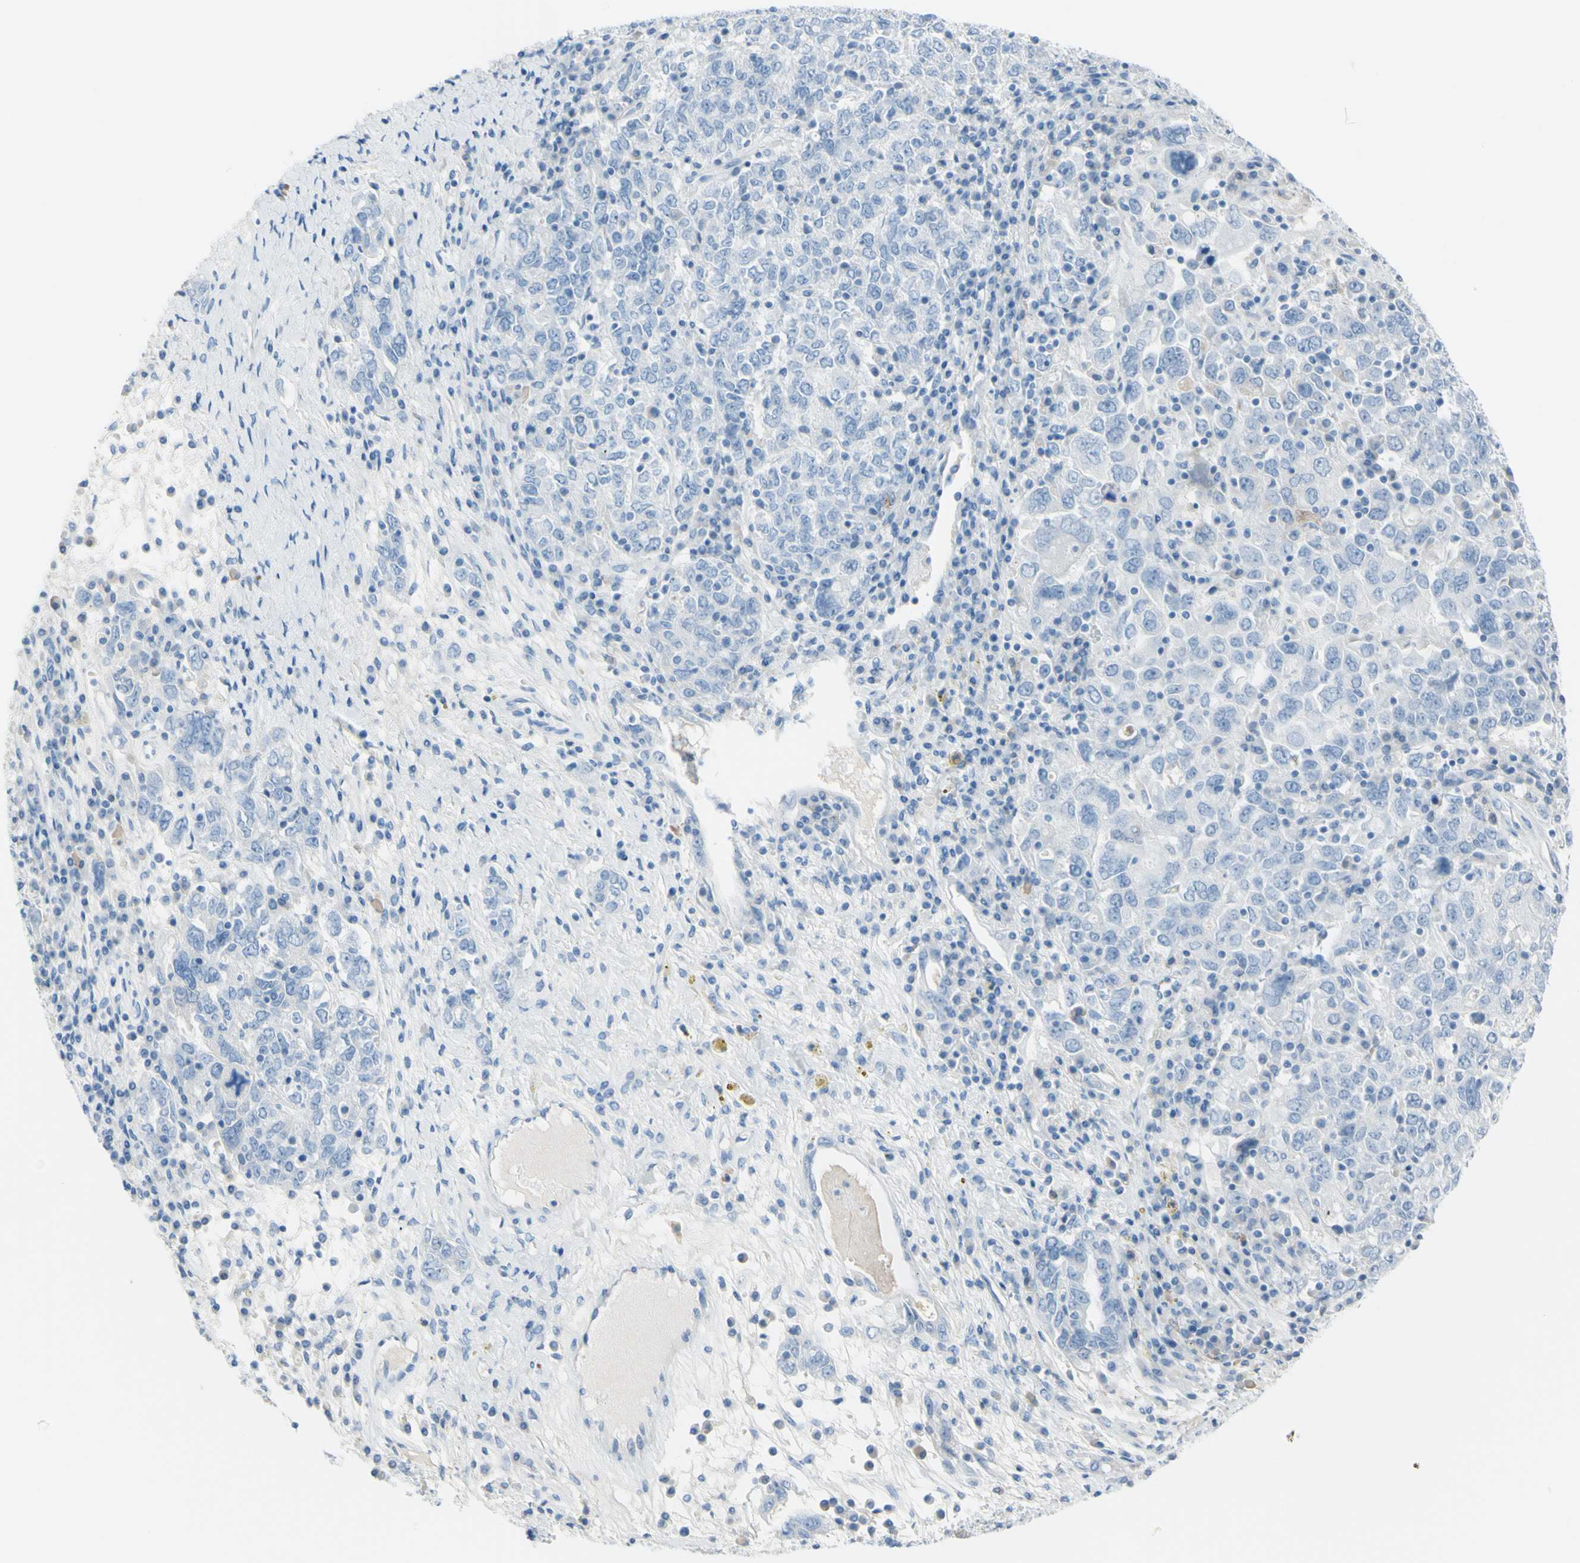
{"staining": {"intensity": "negative", "quantity": "none", "location": "none"}, "tissue": "ovarian cancer", "cell_type": "Tumor cells", "image_type": "cancer", "snomed": [{"axis": "morphology", "description": "Carcinoma, endometroid"}, {"axis": "topography", "description": "Ovary"}], "caption": "A histopathology image of human endometroid carcinoma (ovarian) is negative for staining in tumor cells. (Brightfield microscopy of DAB IHC at high magnification).", "gene": "TFPI2", "patient": {"sex": "female", "age": 62}}